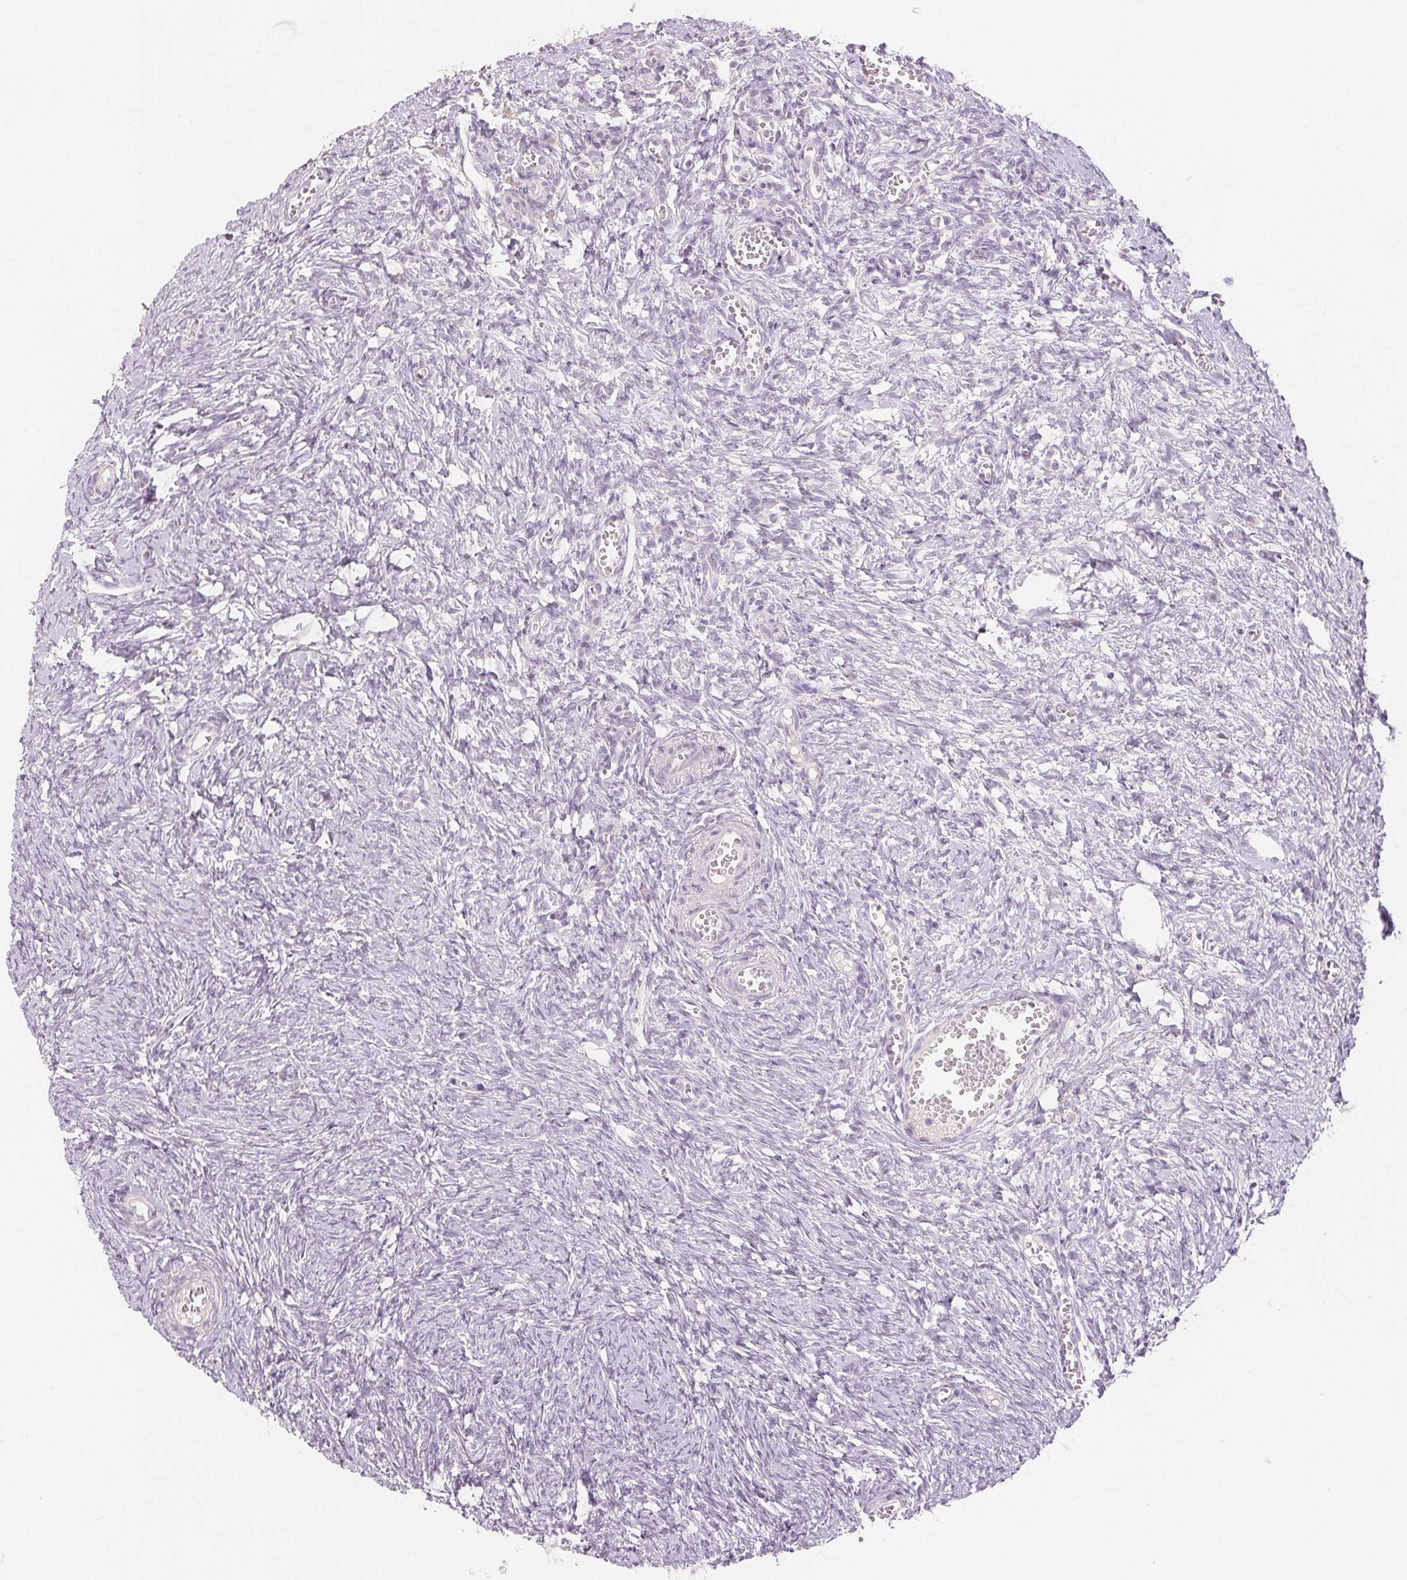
{"staining": {"intensity": "negative", "quantity": "none", "location": "none"}, "tissue": "ovary", "cell_type": "Follicle cells", "image_type": "normal", "snomed": [{"axis": "morphology", "description": "Normal tissue, NOS"}, {"axis": "topography", "description": "Ovary"}], "caption": "IHC micrograph of normal ovary: ovary stained with DAB (3,3'-diaminobenzidine) exhibits no significant protein staining in follicle cells. The staining was performed using DAB to visualize the protein expression in brown, while the nuclei were stained in blue with hematoxylin (Magnification: 20x).", "gene": "SLC27A5", "patient": {"sex": "female", "age": 41}}